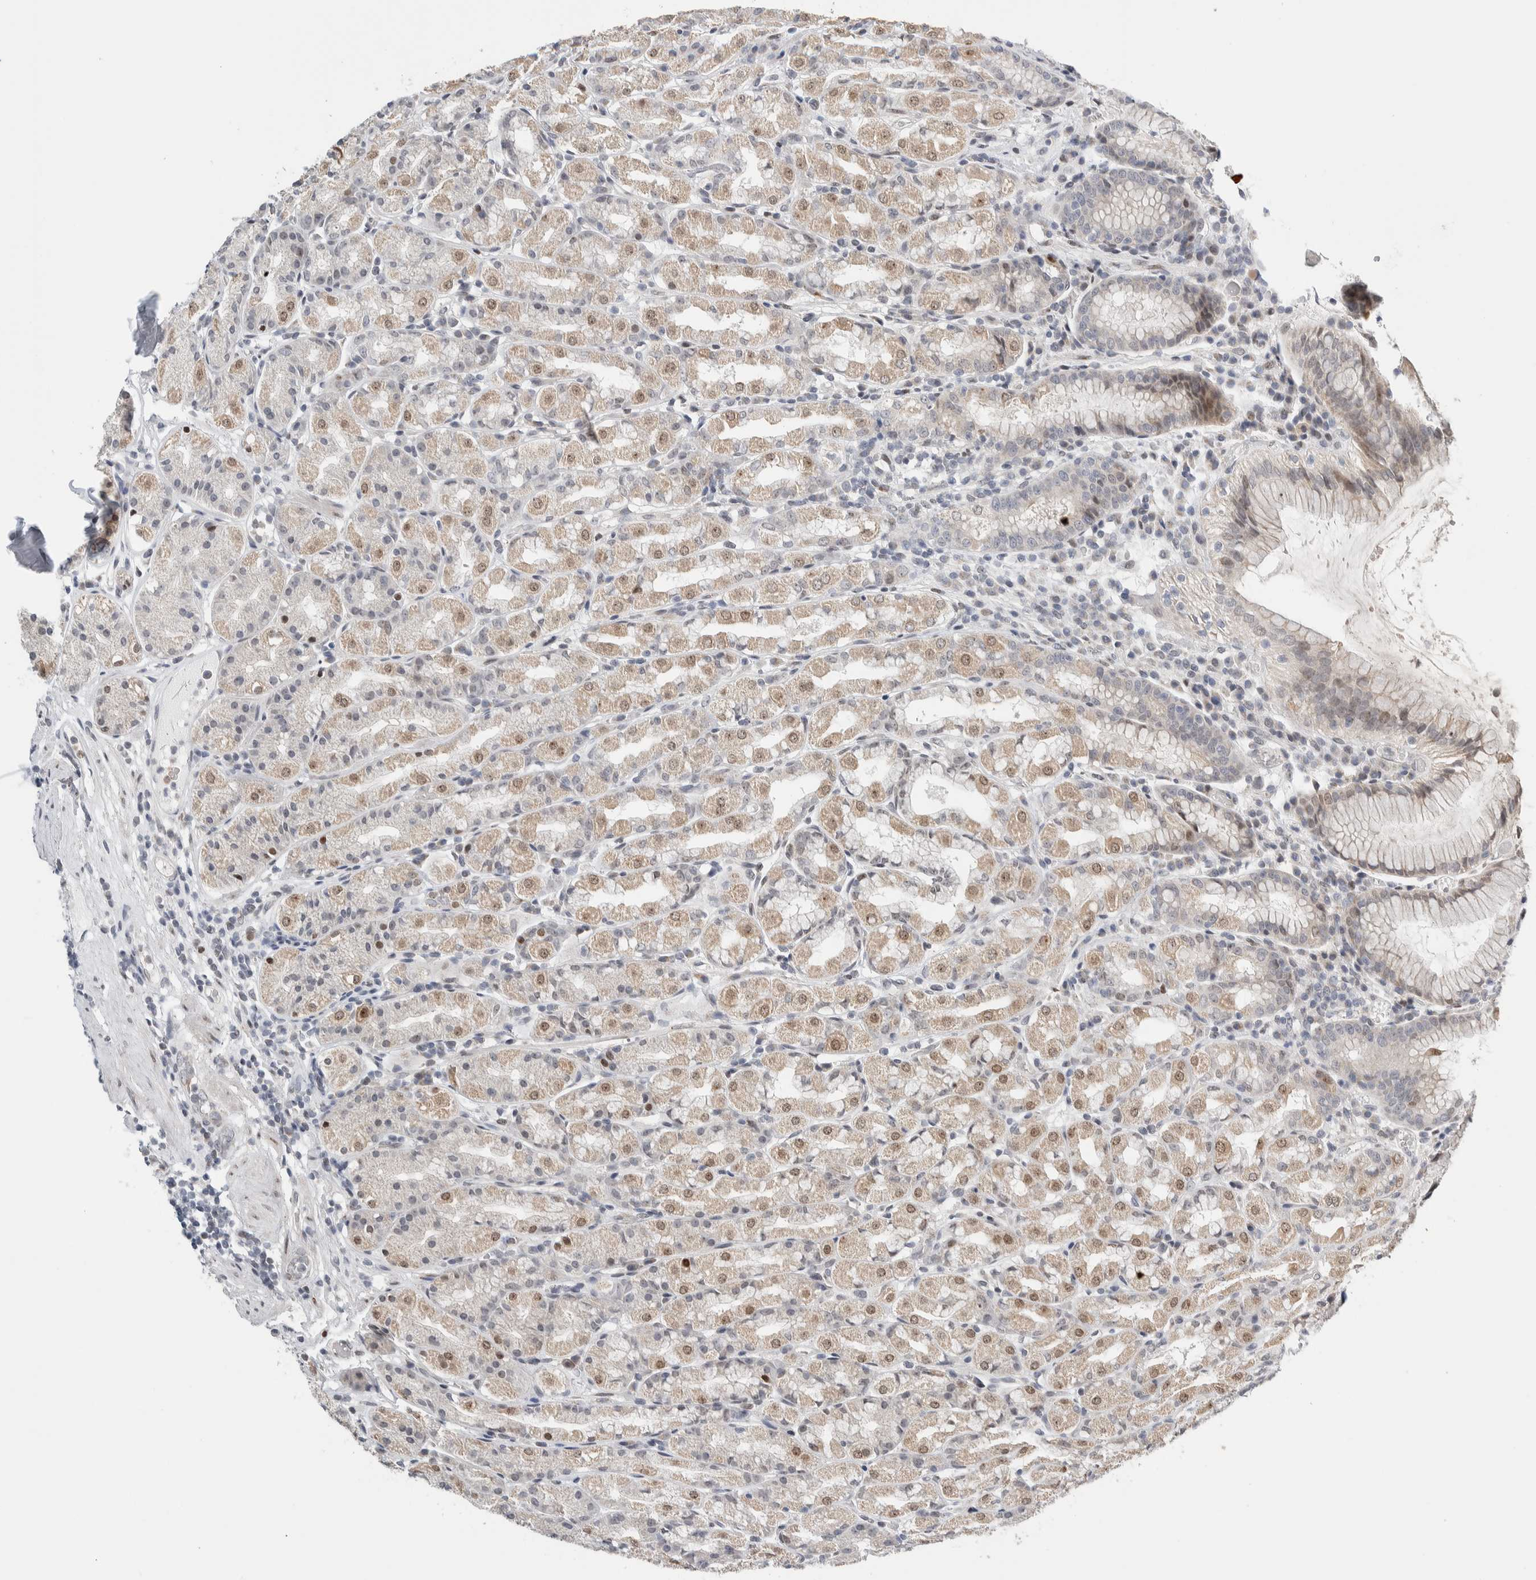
{"staining": {"intensity": "weak", "quantity": "25%-75%", "location": "cytoplasmic/membranous,nuclear"}, "tissue": "stomach", "cell_type": "Glandular cells", "image_type": "normal", "snomed": [{"axis": "morphology", "description": "Normal tissue, NOS"}, {"axis": "topography", "description": "Stomach, lower"}], "caption": "Immunohistochemical staining of benign human stomach demonstrates weak cytoplasmic/membranous,nuclear protein expression in approximately 25%-75% of glandular cells.", "gene": "NEUROD1", "patient": {"sex": "female", "age": 56}}